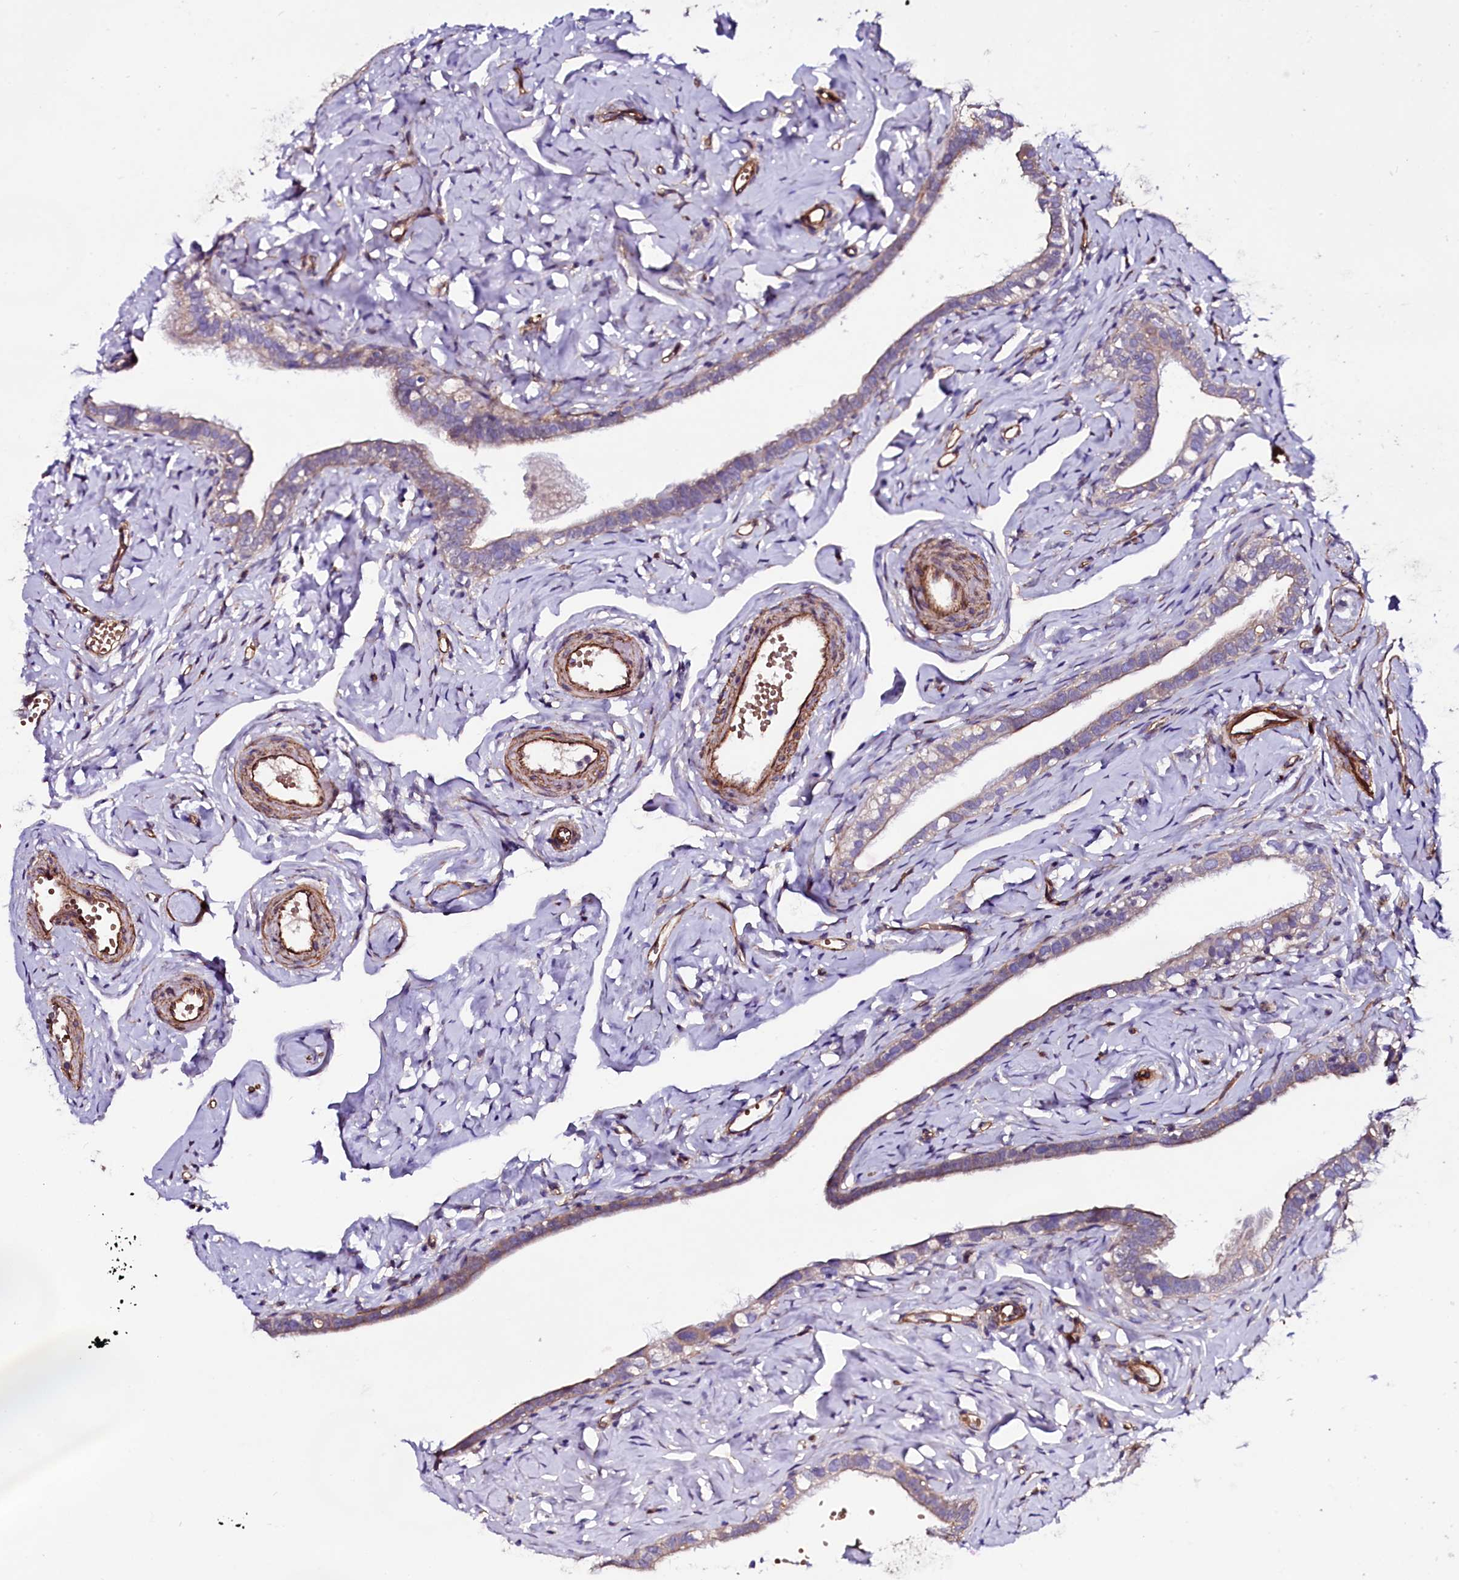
{"staining": {"intensity": "weak", "quantity": "<25%", "location": "cytoplasmic/membranous"}, "tissue": "fallopian tube", "cell_type": "Glandular cells", "image_type": "normal", "snomed": [{"axis": "morphology", "description": "Normal tissue, NOS"}, {"axis": "topography", "description": "Fallopian tube"}], "caption": "IHC photomicrograph of unremarkable human fallopian tube stained for a protein (brown), which shows no expression in glandular cells.", "gene": "MEX3C", "patient": {"sex": "female", "age": 66}}